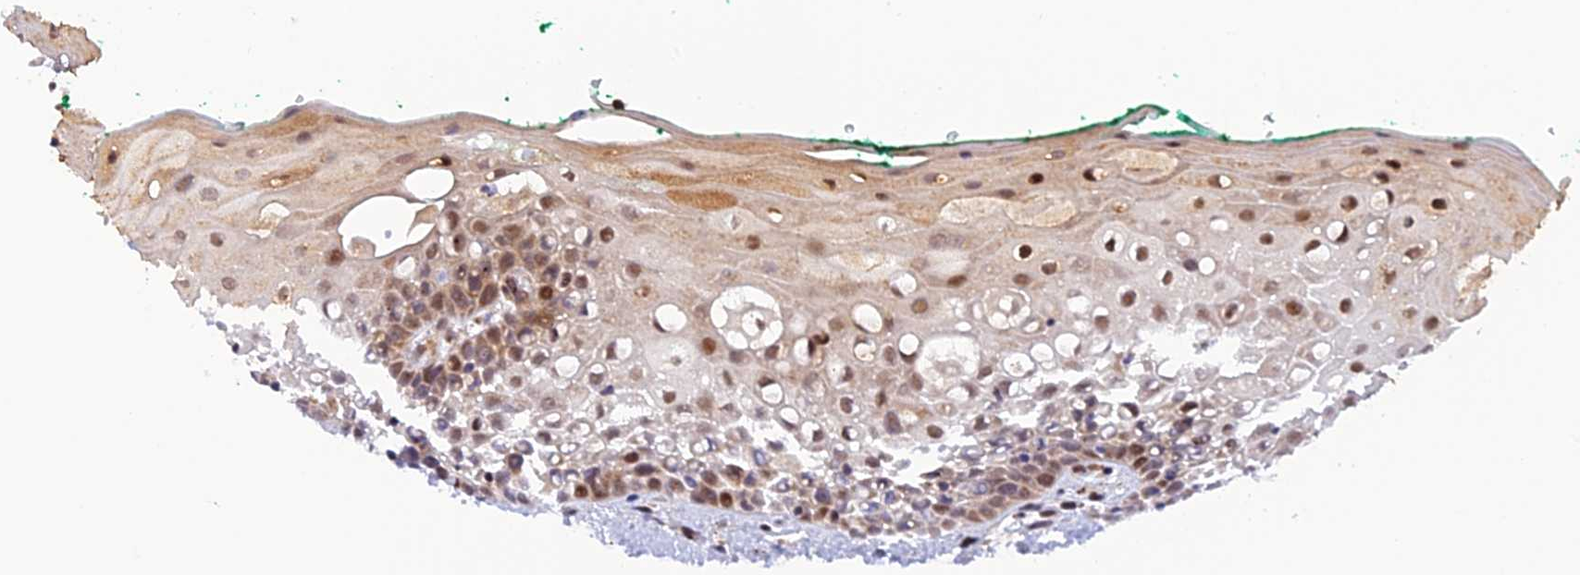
{"staining": {"intensity": "strong", "quantity": "25%-75%", "location": "nuclear"}, "tissue": "oral mucosa", "cell_type": "Squamous epithelial cells", "image_type": "normal", "snomed": [{"axis": "morphology", "description": "Normal tissue, NOS"}, {"axis": "topography", "description": "Oral tissue"}], "caption": "IHC of benign oral mucosa shows high levels of strong nuclear positivity in about 25%-75% of squamous epithelial cells.", "gene": "WDR55", "patient": {"sex": "female", "age": 70}}